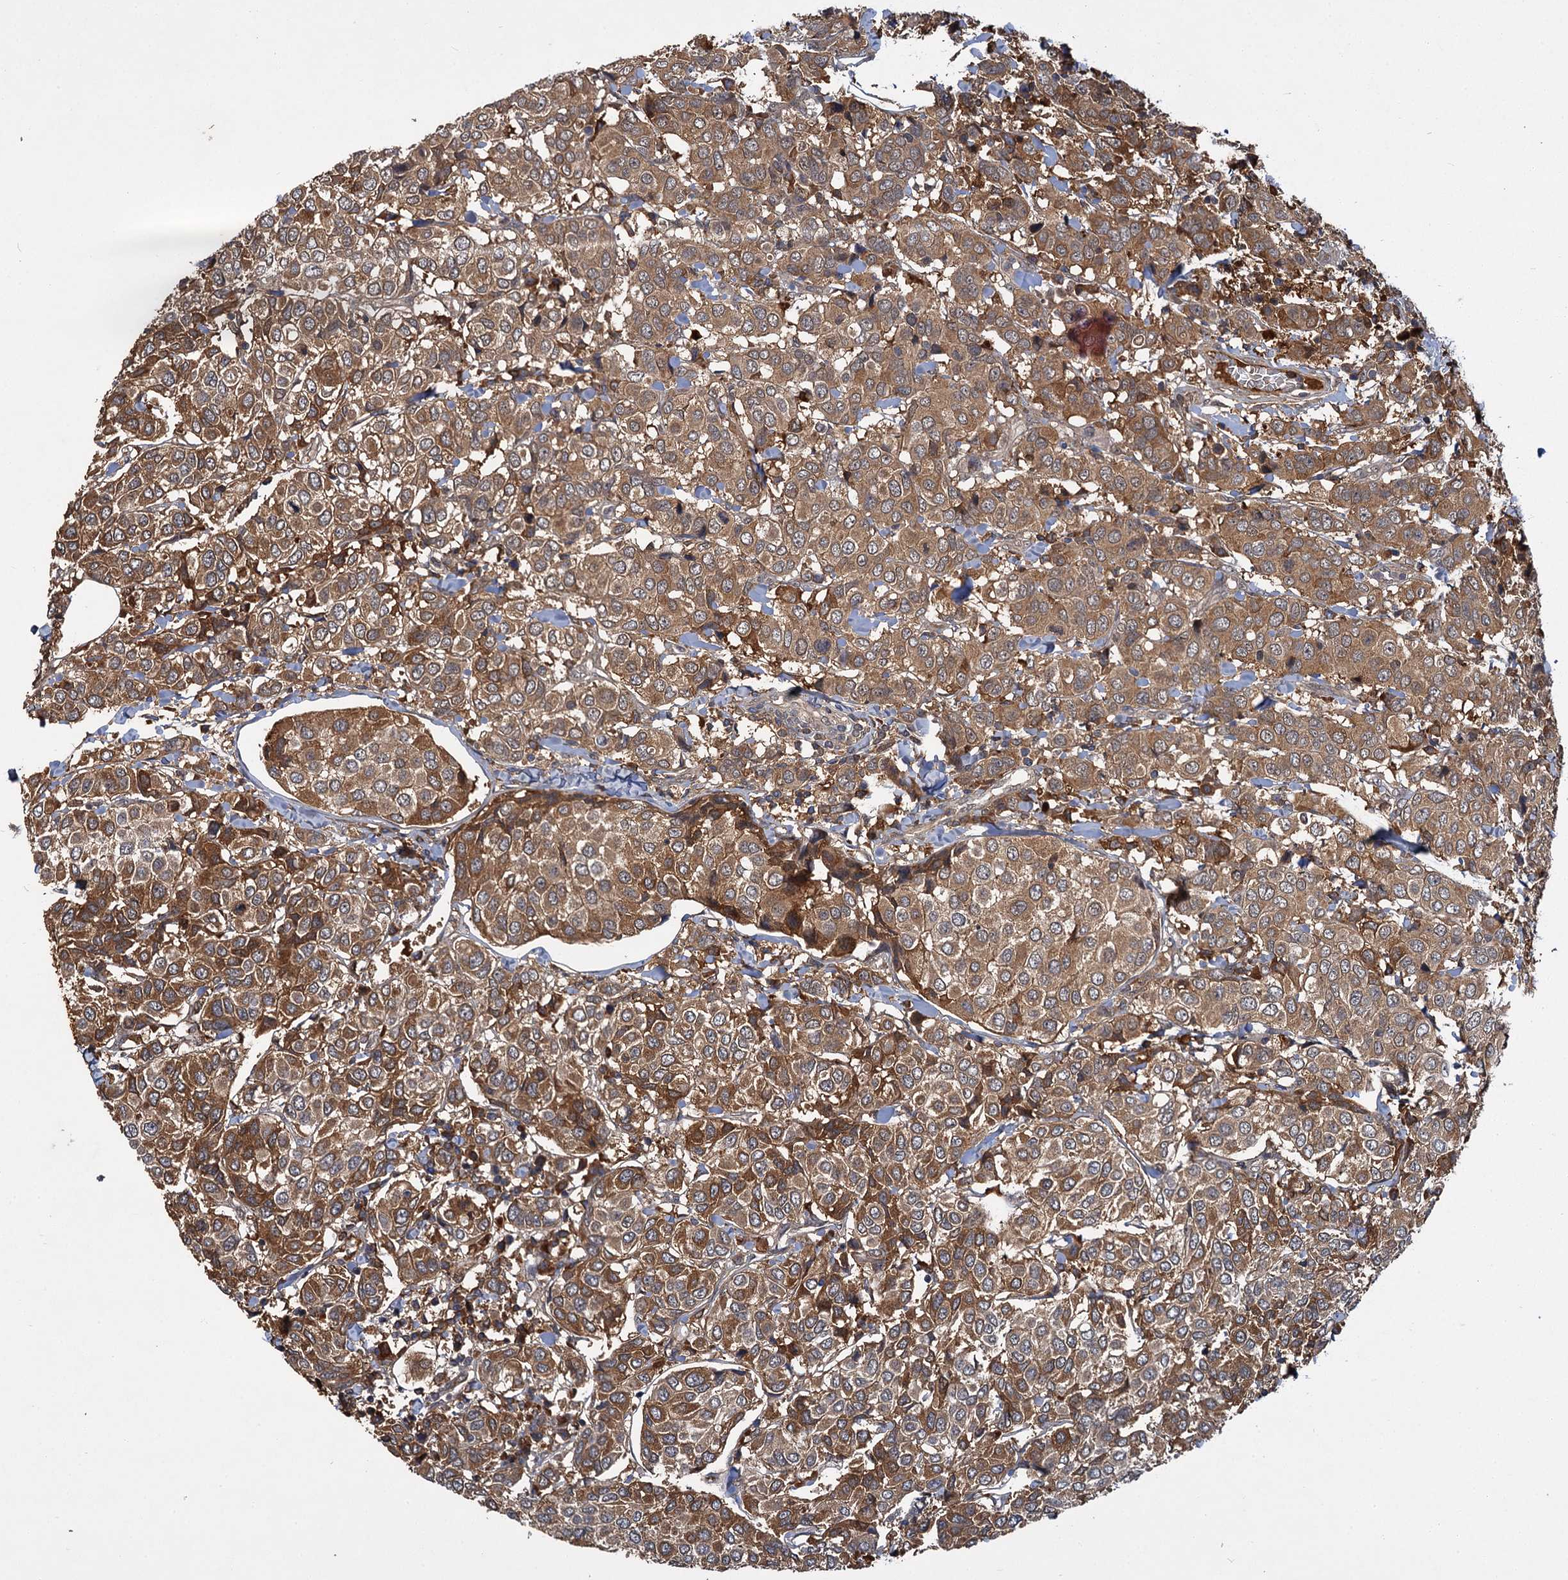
{"staining": {"intensity": "moderate", "quantity": ">75%", "location": "cytoplasmic/membranous"}, "tissue": "breast cancer", "cell_type": "Tumor cells", "image_type": "cancer", "snomed": [{"axis": "morphology", "description": "Duct carcinoma"}, {"axis": "topography", "description": "Breast"}], "caption": "Infiltrating ductal carcinoma (breast) stained with IHC exhibits moderate cytoplasmic/membranous staining in about >75% of tumor cells.", "gene": "MBD6", "patient": {"sex": "female", "age": 55}}